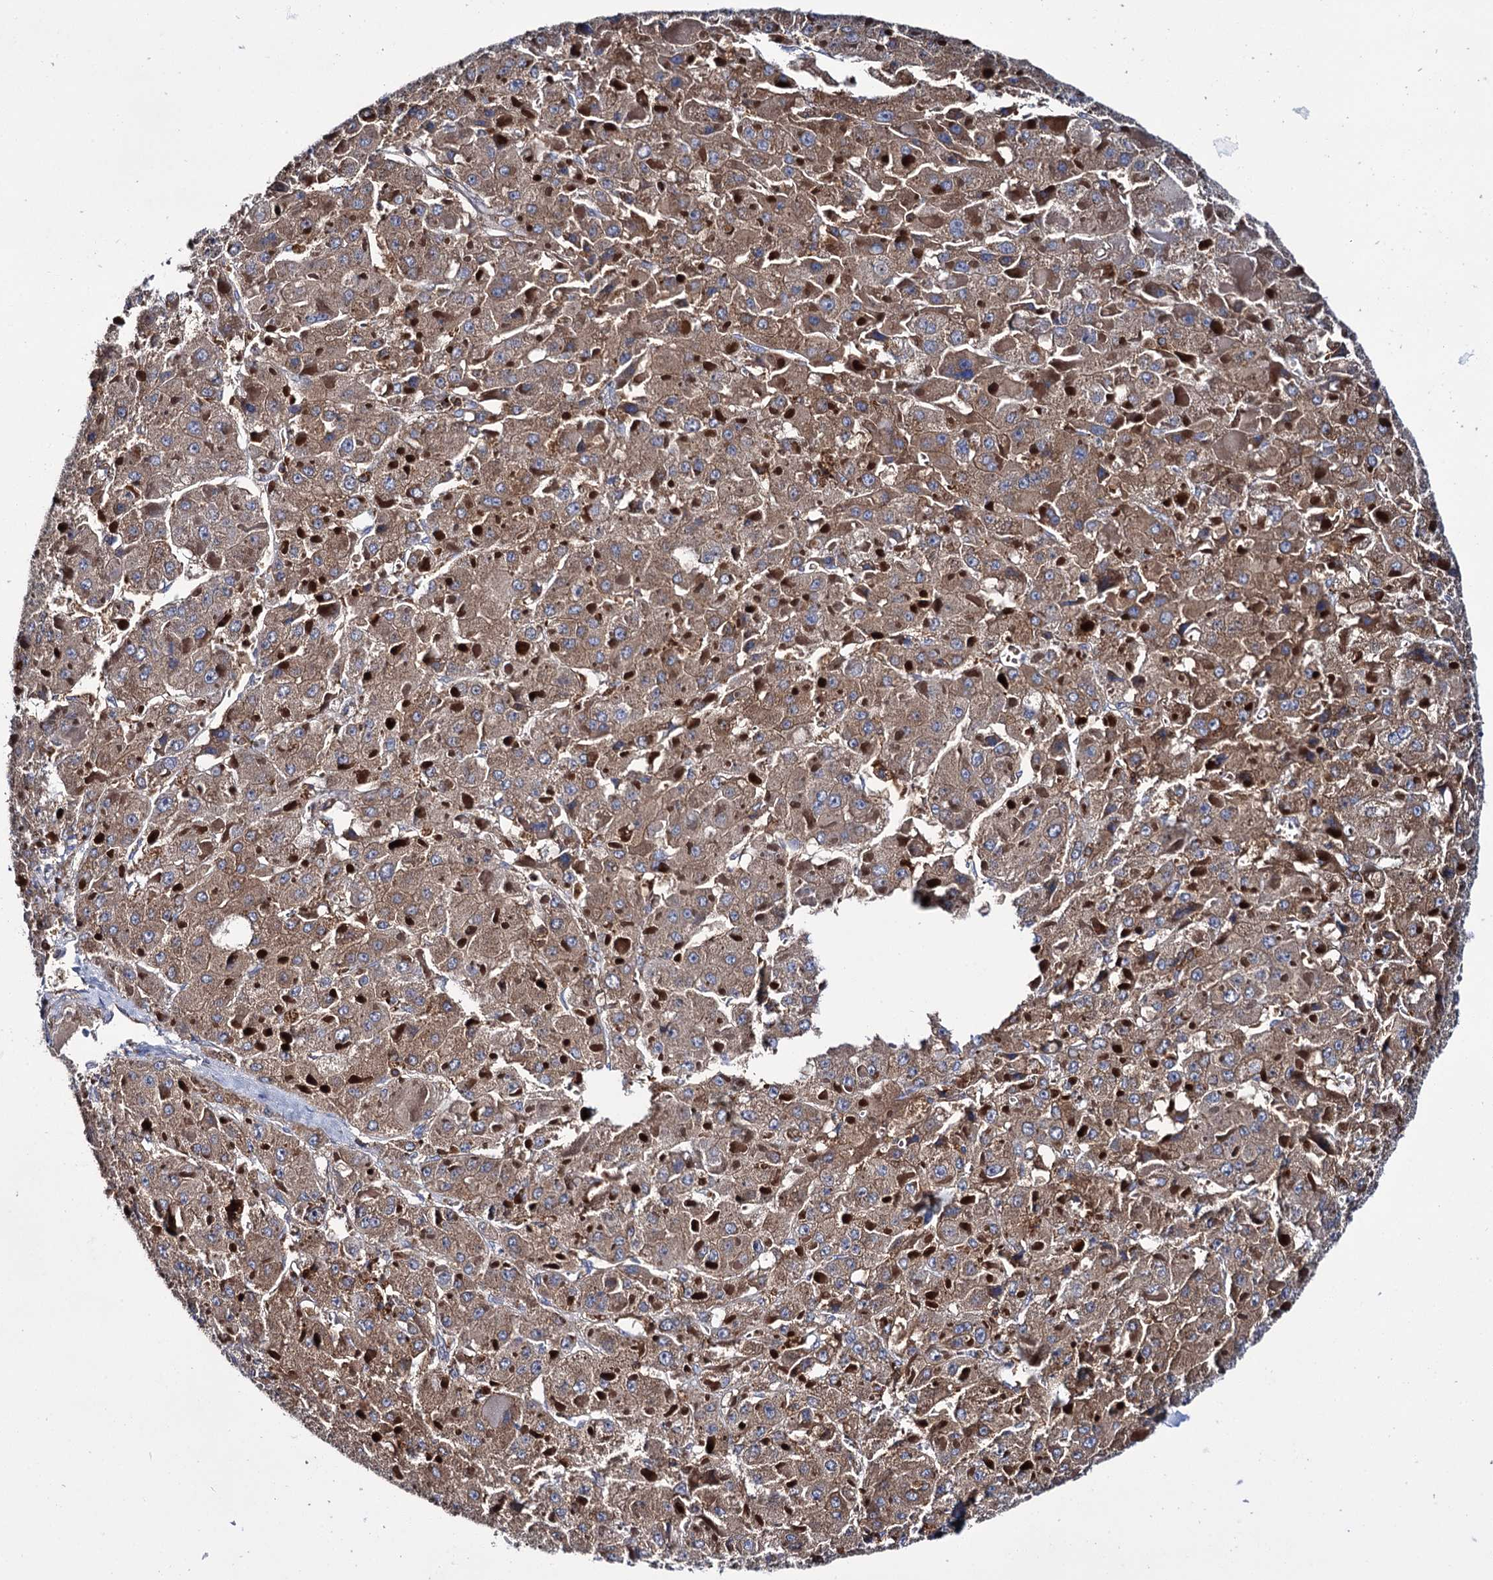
{"staining": {"intensity": "strong", "quantity": ">75%", "location": "cytoplasmic/membranous"}, "tissue": "liver cancer", "cell_type": "Tumor cells", "image_type": "cancer", "snomed": [{"axis": "morphology", "description": "Carcinoma, Hepatocellular, NOS"}, {"axis": "topography", "description": "Liver"}], "caption": "Brown immunohistochemical staining in liver hepatocellular carcinoma displays strong cytoplasmic/membranous positivity in about >75% of tumor cells.", "gene": "UBASH3B", "patient": {"sex": "female", "age": 73}}